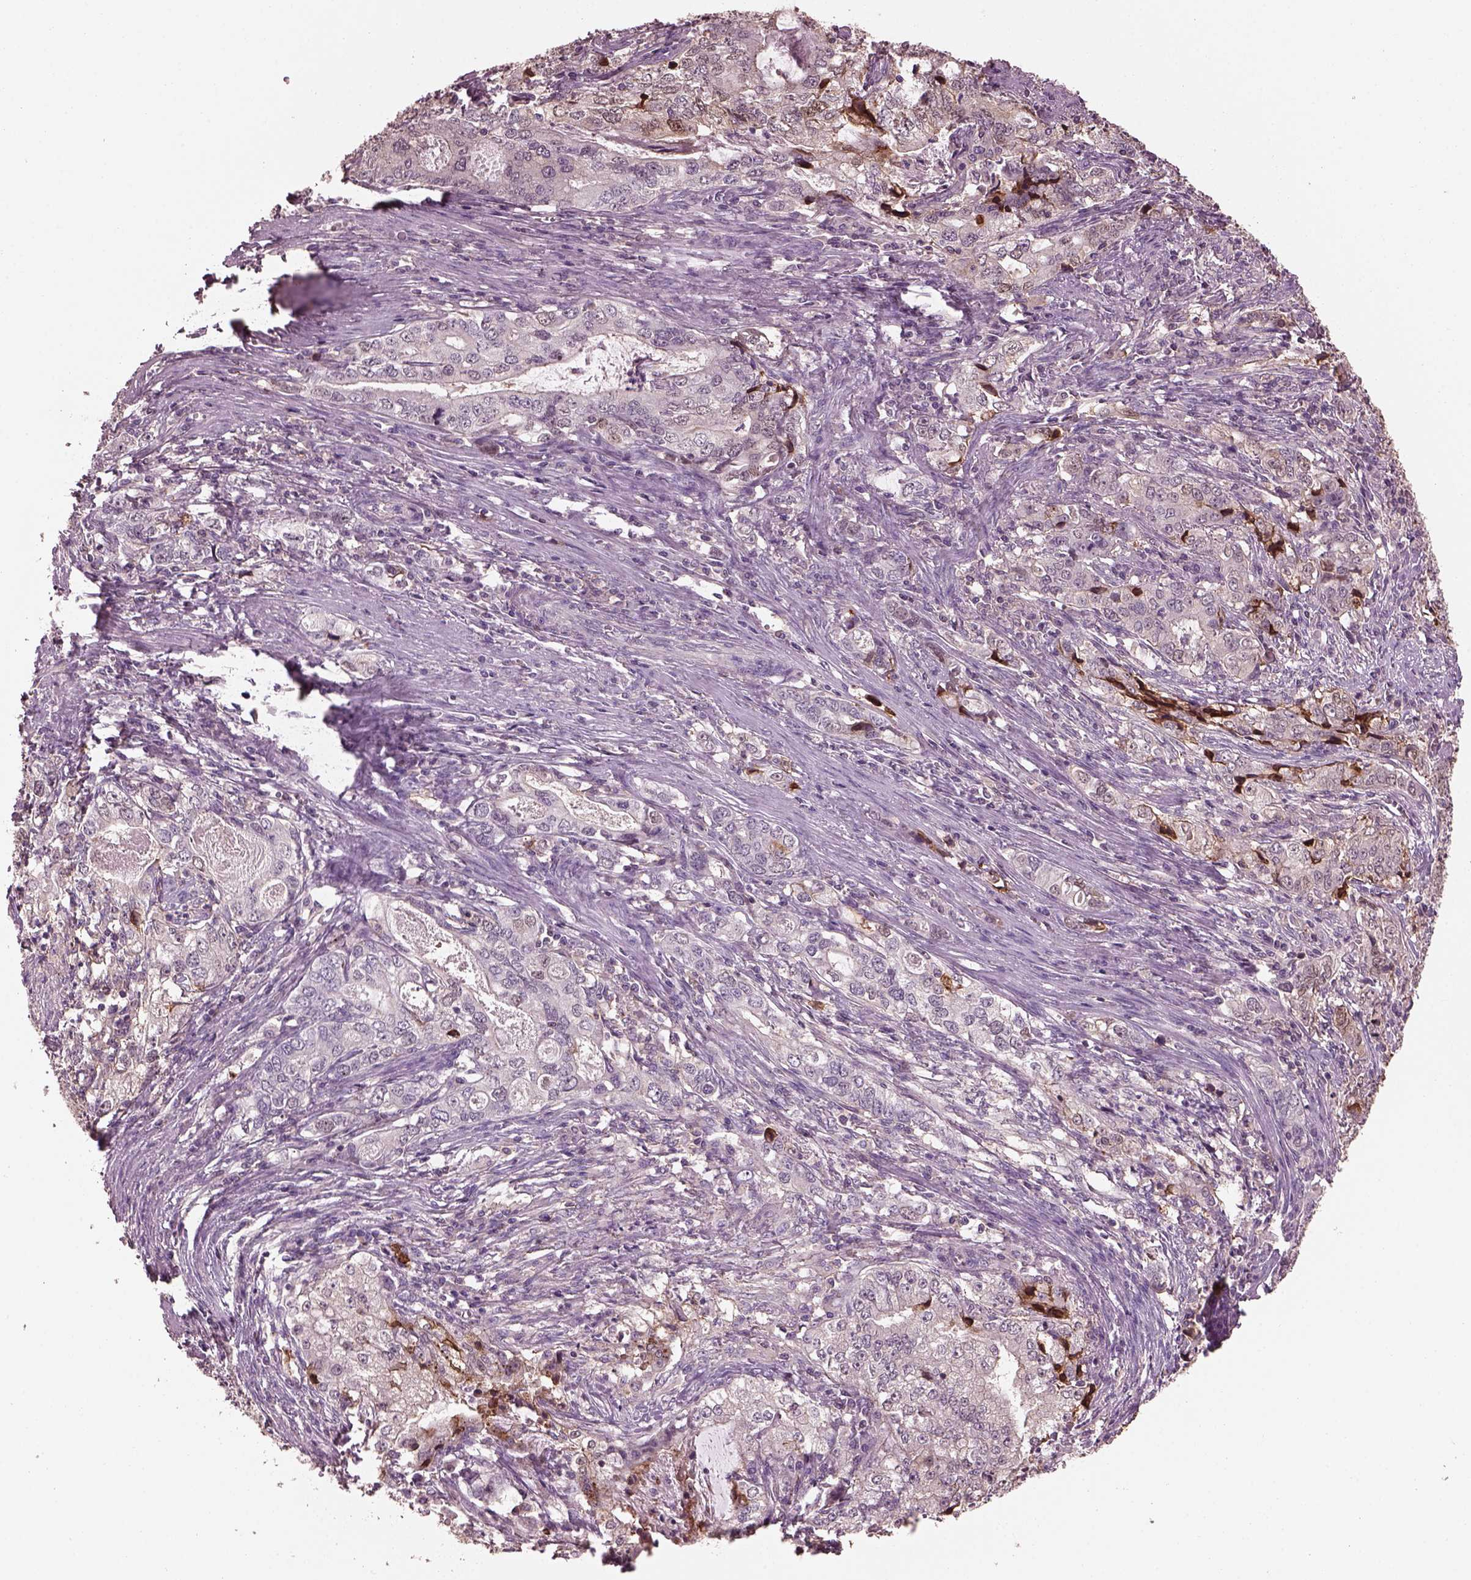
{"staining": {"intensity": "negative", "quantity": "none", "location": "none"}, "tissue": "stomach cancer", "cell_type": "Tumor cells", "image_type": "cancer", "snomed": [{"axis": "morphology", "description": "Adenocarcinoma, NOS"}, {"axis": "topography", "description": "Stomach, lower"}], "caption": "Tumor cells are negative for brown protein staining in stomach cancer. (DAB (3,3'-diaminobenzidine) immunohistochemistry (IHC), high magnification).", "gene": "SRI", "patient": {"sex": "female", "age": 72}}